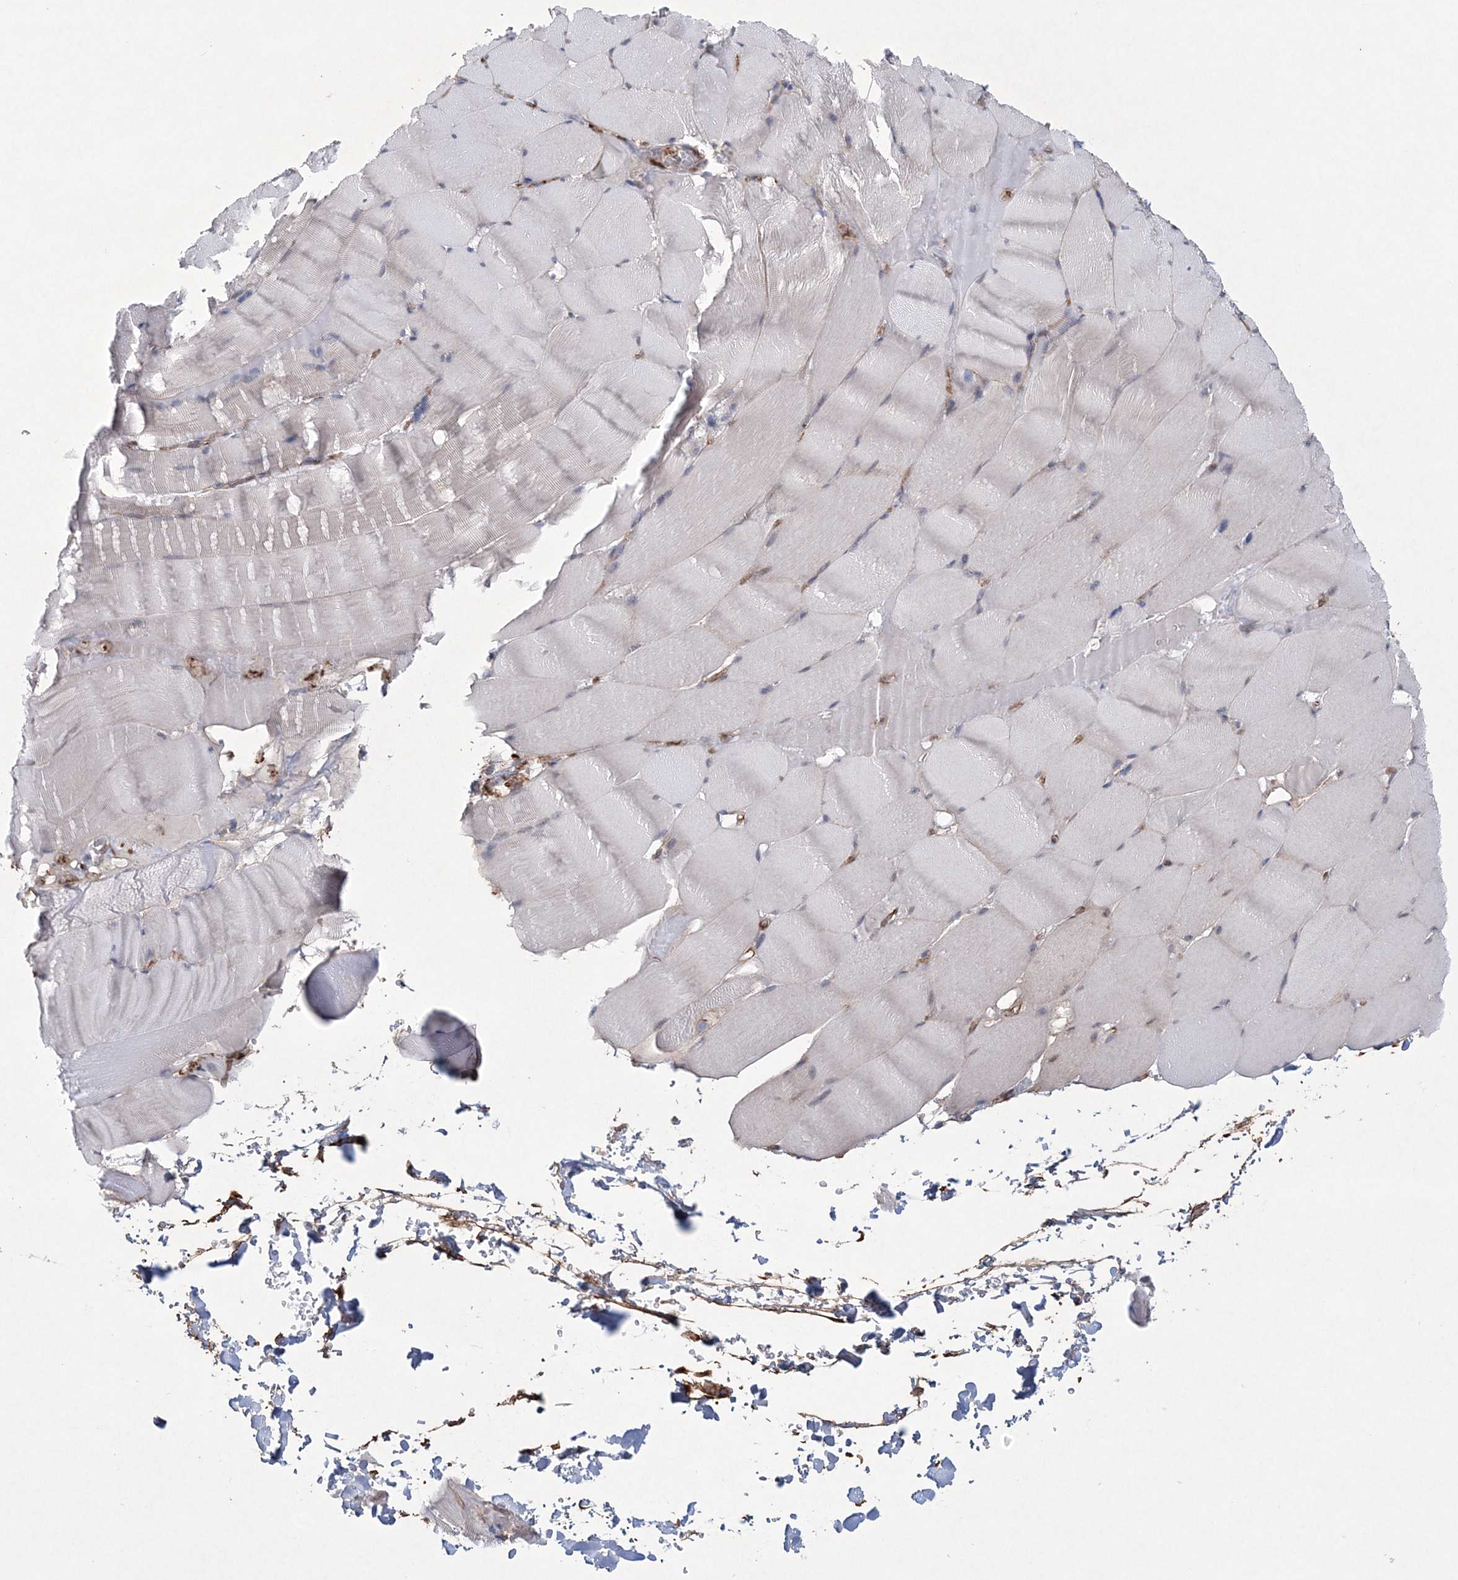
{"staining": {"intensity": "weak", "quantity": "<25%", "location": "cytoplasmic/membranous"}, "tissue": "skeletal muscle", "cell_type": "Myocytes", "image_type": "normal", "snomed": [{"axis": "morphology", "description": "Normal tissue, NOS"}, {"axis": "topography", "description": "Skeletal muscle"}], "caption": "A micrograph of skeletal muscle stained for a protein shows no brown staining in myocytes. (DAB (3,3'-diaminobenzidine) IHC, high magnification).", "gene": "DPCD", "patient": {"sex": "male", "age": 62}}